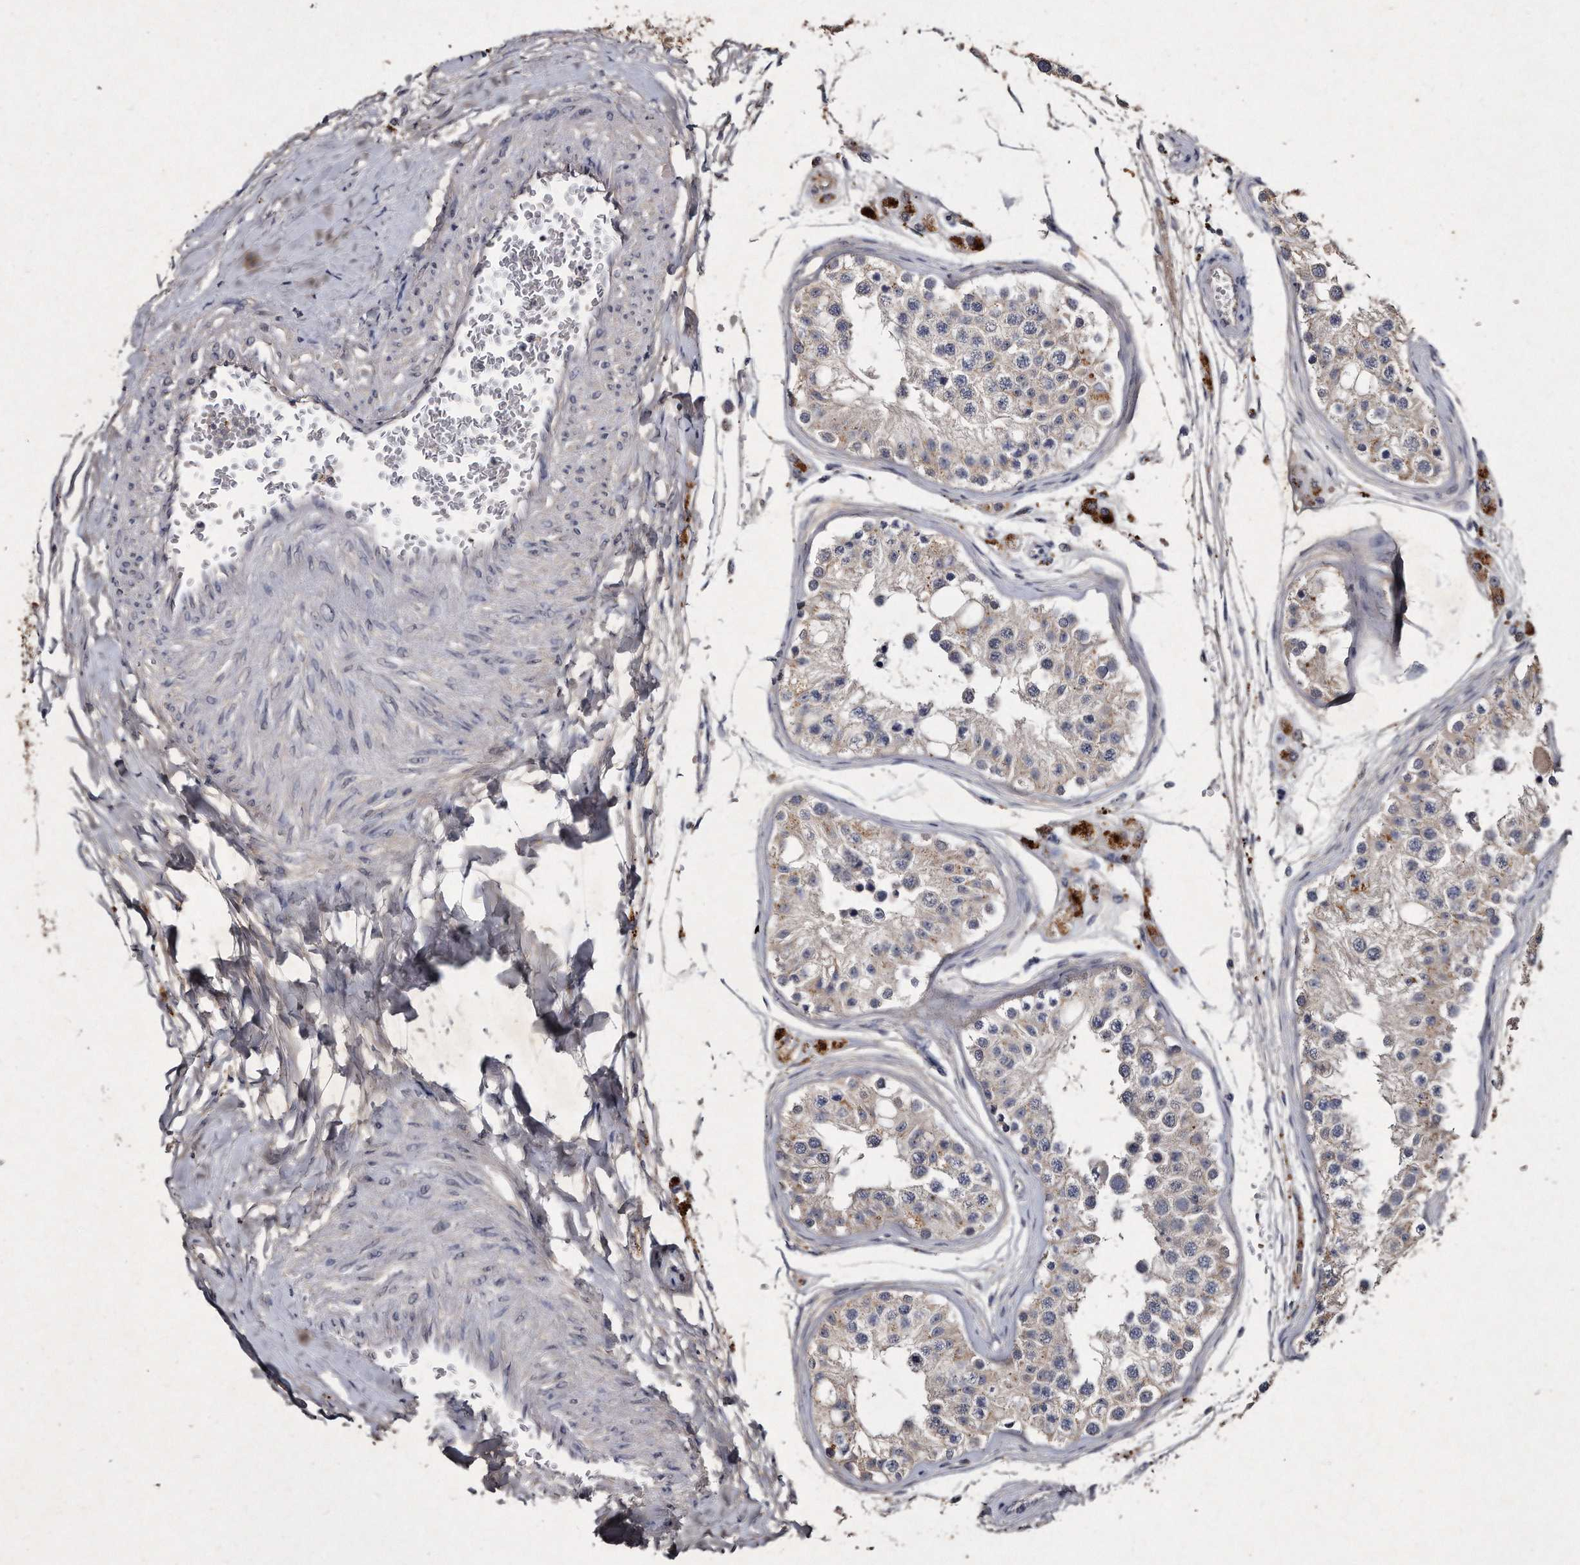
{"staining": {"intensity": "weak", "quantity": "<25%", "location": "cytoplasmic/membranous"}, "tissue": "testis", "cell_type": "Cells in seminiferous ducts", "image_type": "normal", "snomed": [{"axis": "morphology", "description": "Normal tissue, NOS"}, {"axis": "morphology", "description": "Adenocarcinoma, metastatic, NOS"}, {"axis": "topography", "description": "Testis"}], "caption": "An immunohistochemistry (IHC) histopathology image of benign testis is shown. There is no staining in cells in seminiferous ducts of testis.", "gene": "KLHDC3", "patient": {"sex": "male", "age": 26}}